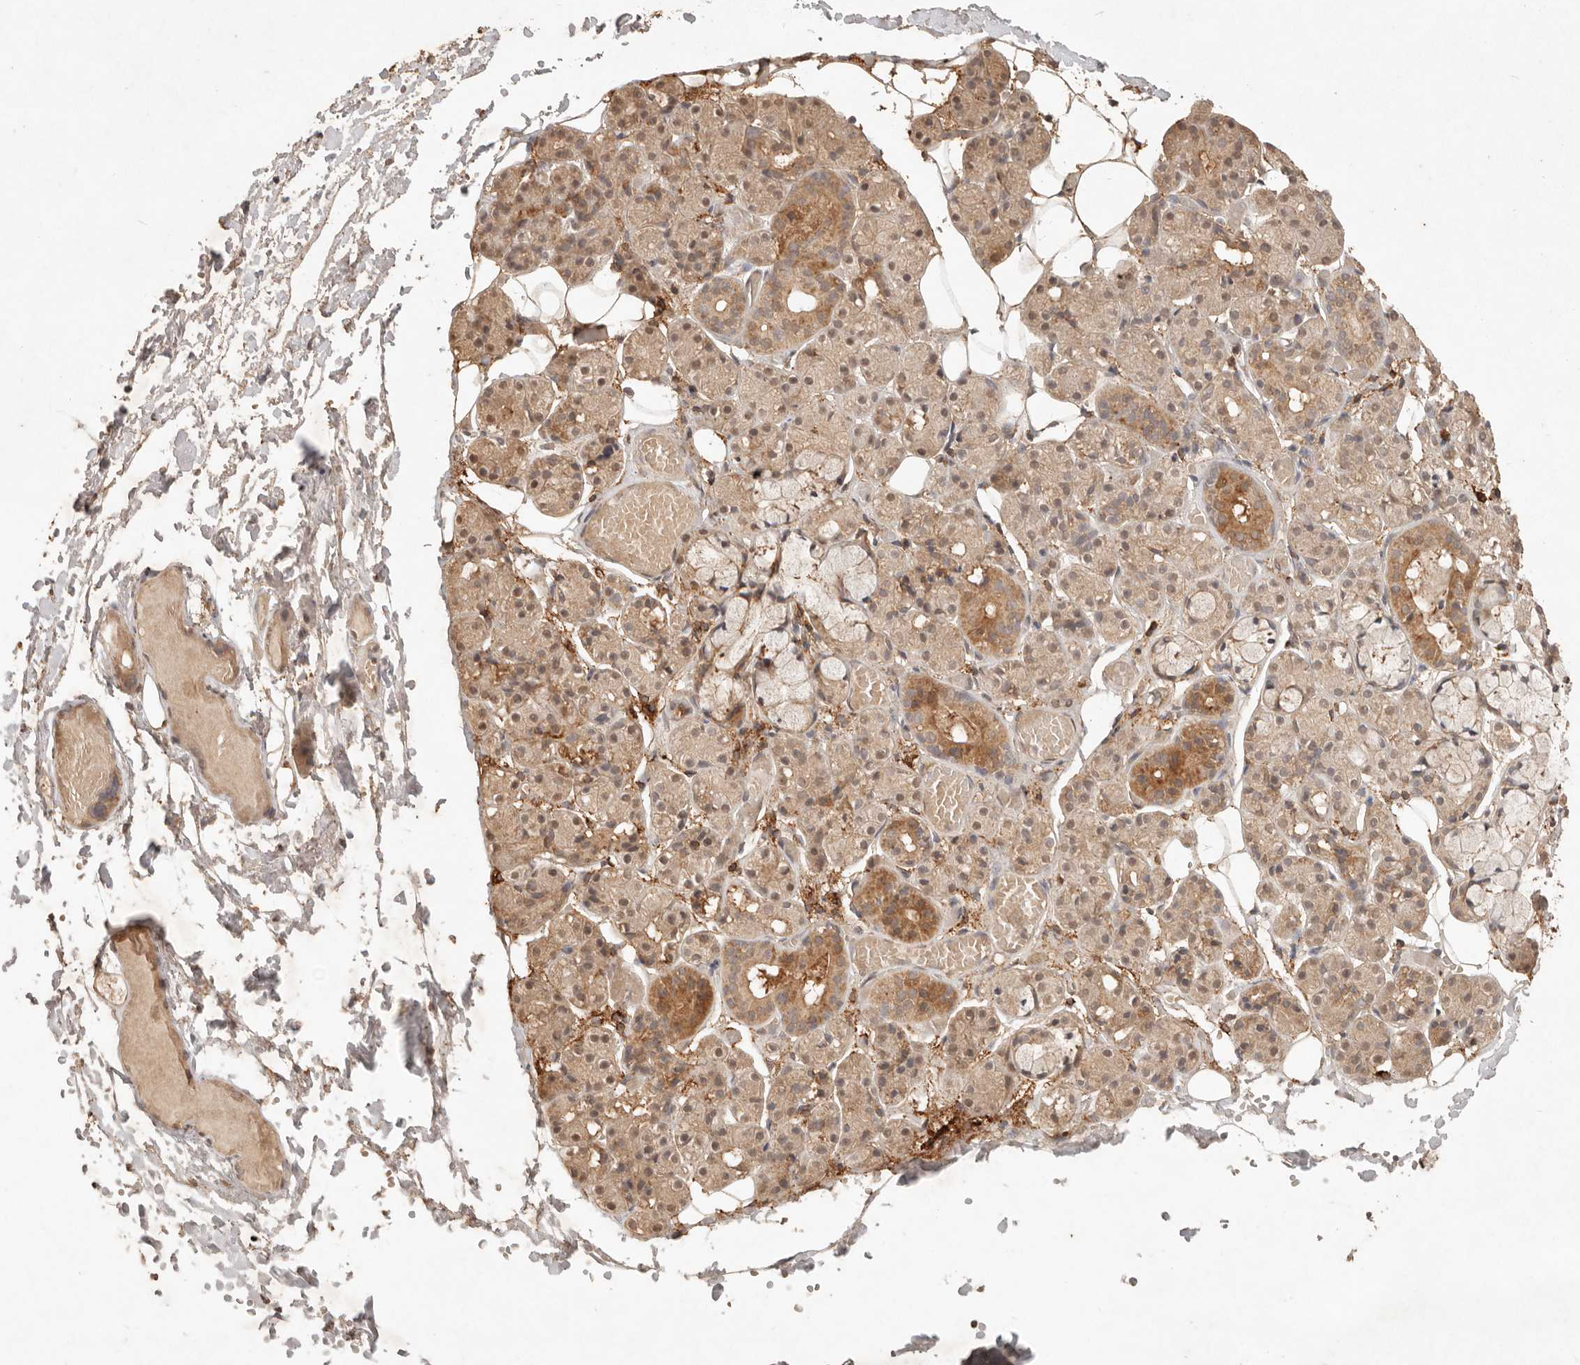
{"staining": {"intensity": "moderate", "quantity": ">75%", "location": "cytoplasmic/membranous"}, "tissue": "salivary gland", "cell_type": "Glandular cells", "image_type": "normal", "snomed": [{"axis": "morphology", "description": "Normal tissue, NOS"}, {"axis": "topography", "description": "Salivary gland"}], "caption": "Salivary gland stained with DAB (3,3'-diaminobenzidine) IHC shows medium levels of moderate cytoplasmic/membranous expression in approximately >75% of glandular cells.", "gene": "LMO4", "patient": {"sex": "male", "age": 63}}